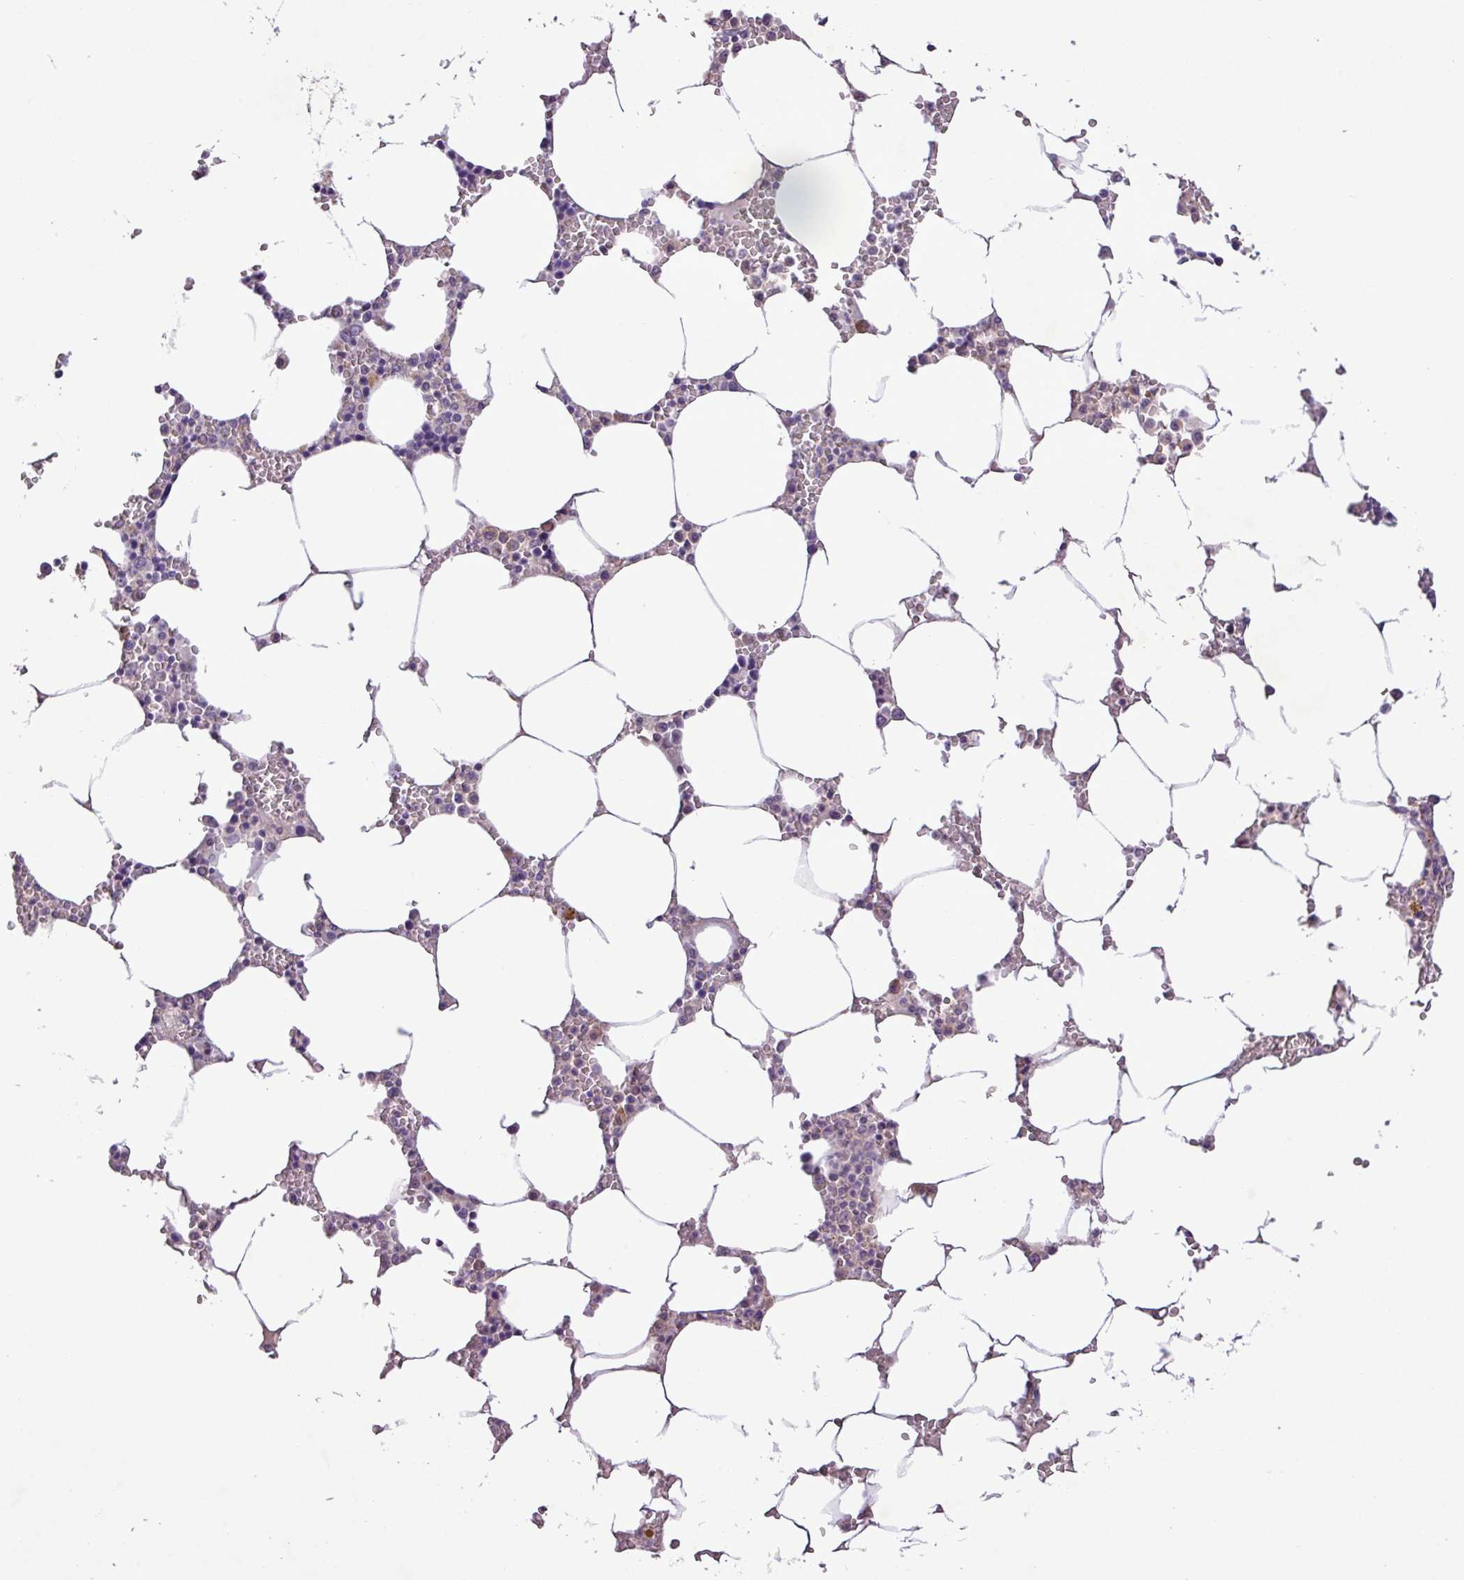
{"staining": {"intensity": "weak", "quantity": "<25%", "location": "cytoplasmic/membranous"}, "tissue": "bone marrow", "cell_type": "Hematopoietic cells", "image_type": "normal", "snomed": [{"axis": "morphology", "description": "Normal tissue, NOS"}, {"axis": "topography", "description": "Bone marrow"}], "caption": "Immunohistochemistry image of benign bone marrow stained for a protein (brown), which shows no positivity in hematopoietic cells. The staining was performed using DAB (3,3'-diaminobenzidine) to visualize the protein expression in brown, while the nuclei were stained in blue with hematoxylin (Magnification: 20x).", "gene": "CD248", "patient": {"sex": "male", "age": 70}}